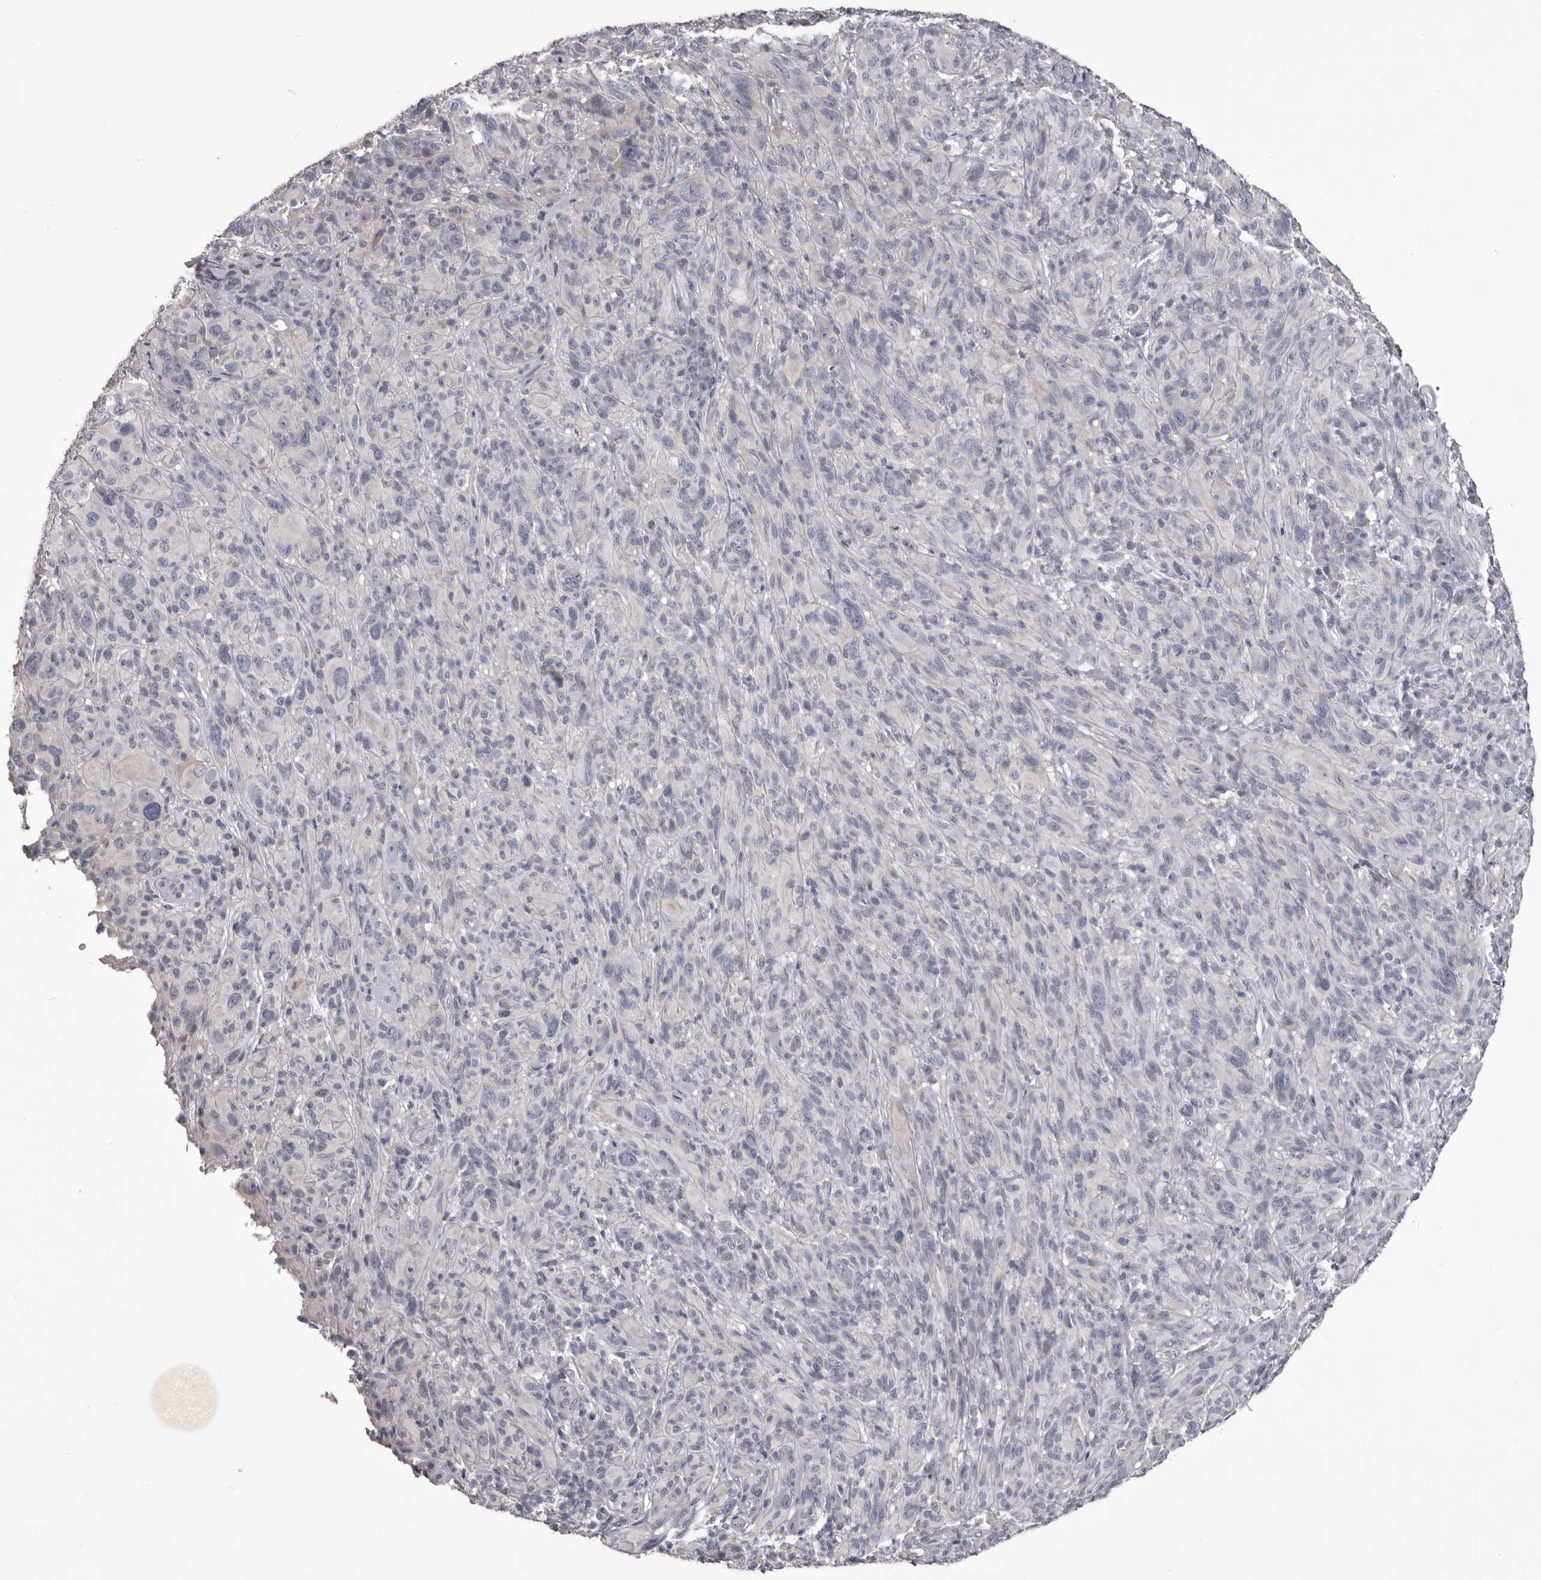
{"staining": {"intensity": "negative", "quantity": "none", "location": "none"}, "tissue": "melanoma", "cell_type": "Tumor cells", "image_type": "cancer", "snomed": [{"axis": "morphology", "description": "Malignant melanoma, NOS"}, {"axis": "topography", "description": "Skin of head"}], "caption": "The histopathology image shows no significant positivity in tumor cells of malignant melanoma.", "gene": "LPAR6", "patient": {"sex": "male", "age": 96}}